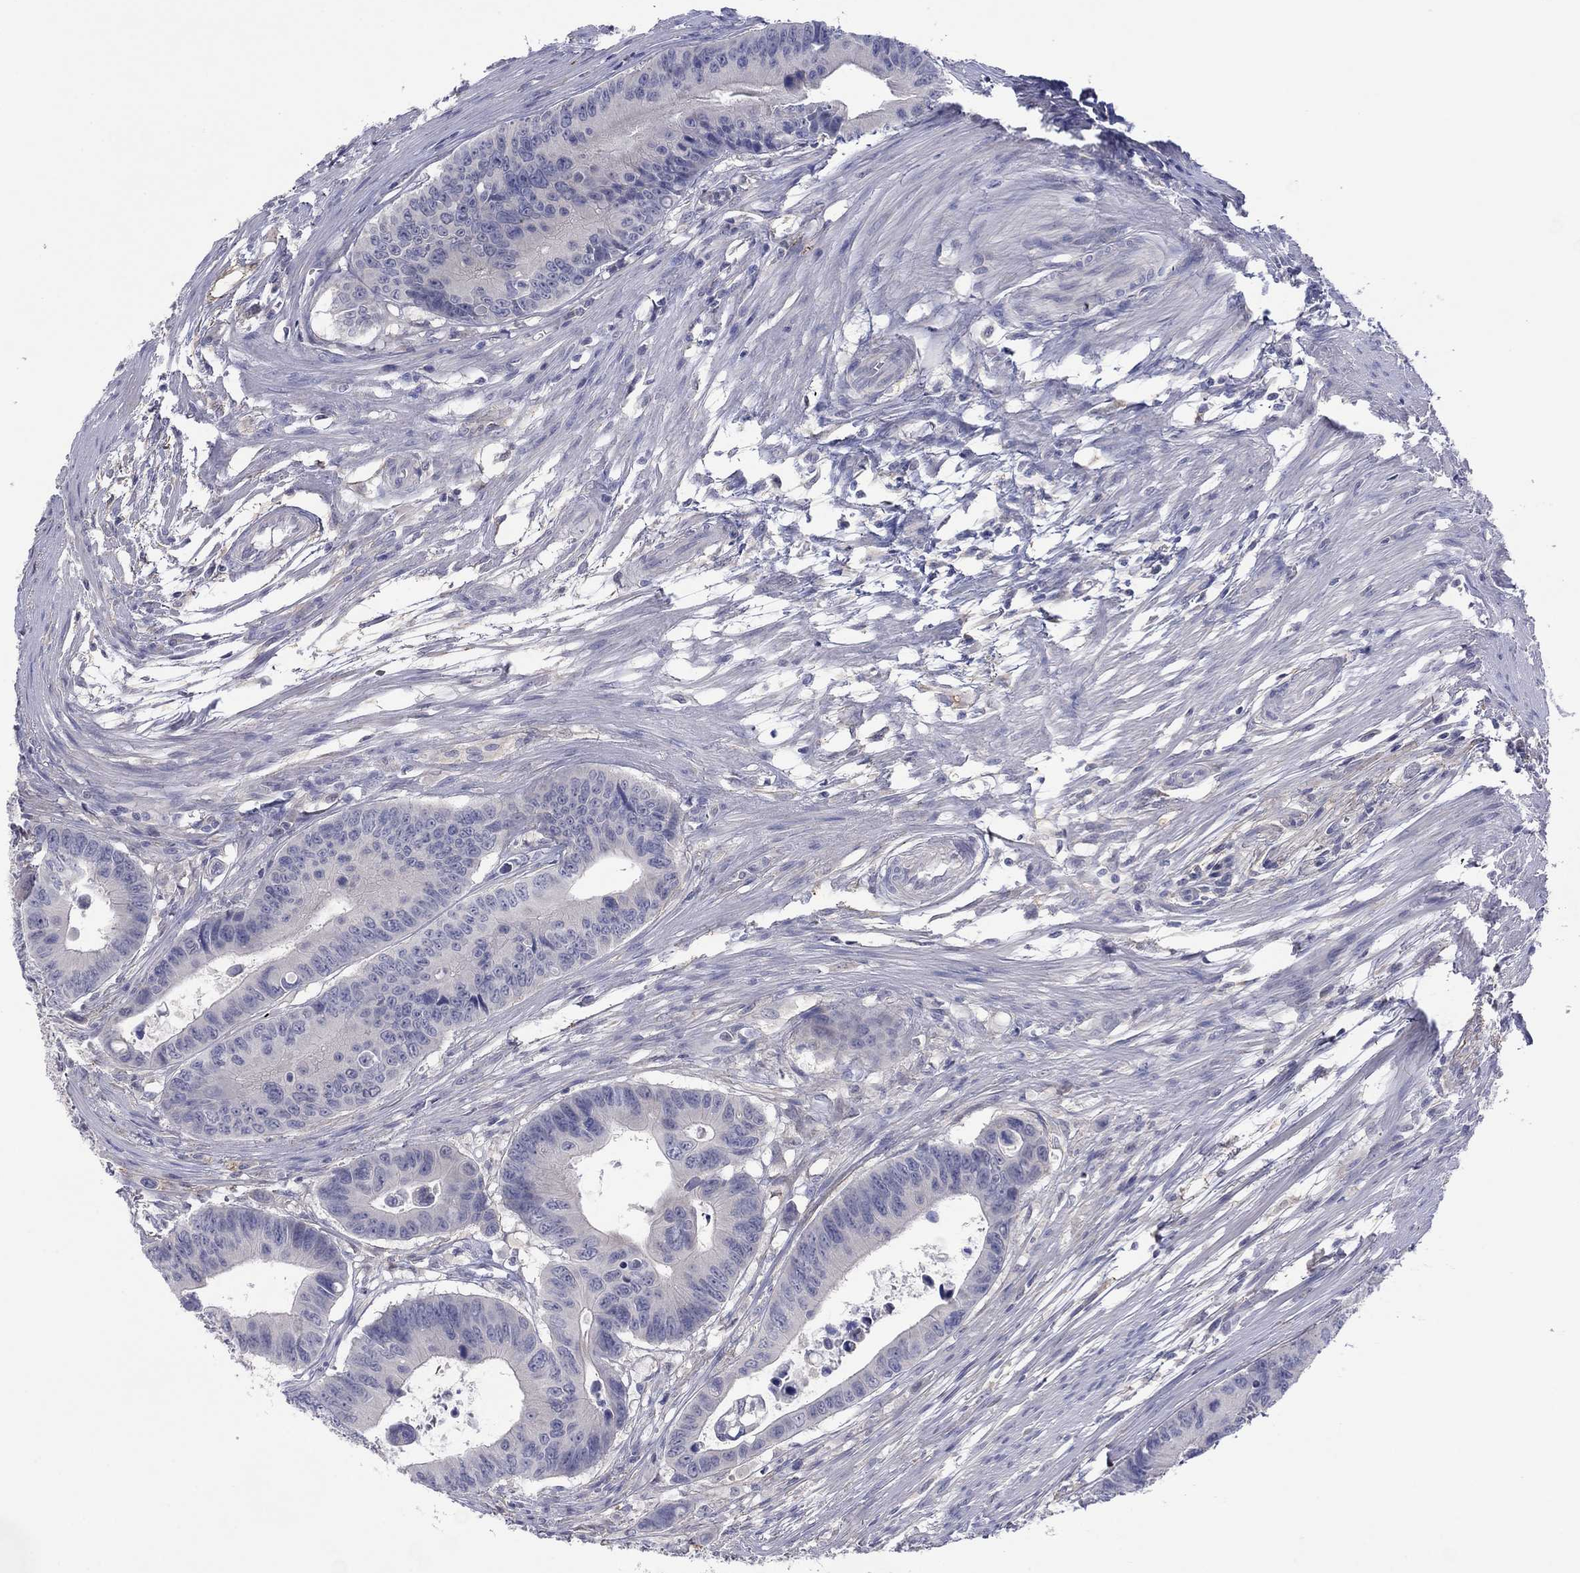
{"staining": {"intensity": "negative", "quantity": "none", "location": "none"}, "tissue": "colorectal cancer", "cell_type": "Tumor cells", "image_type": "cancer", "snomed": [{"axis": "morphology", "description": "Adenocarcinoma, NOS"}, {"axis": "topography", "description": "Colon"}], "caption": "An IHC histopathology image of colorectal cancer is shown. There is no staining in tumor cells of colorectal cancer.", "gene": "CYP2B6", "patient": {"sex": "female", "age": 87}}